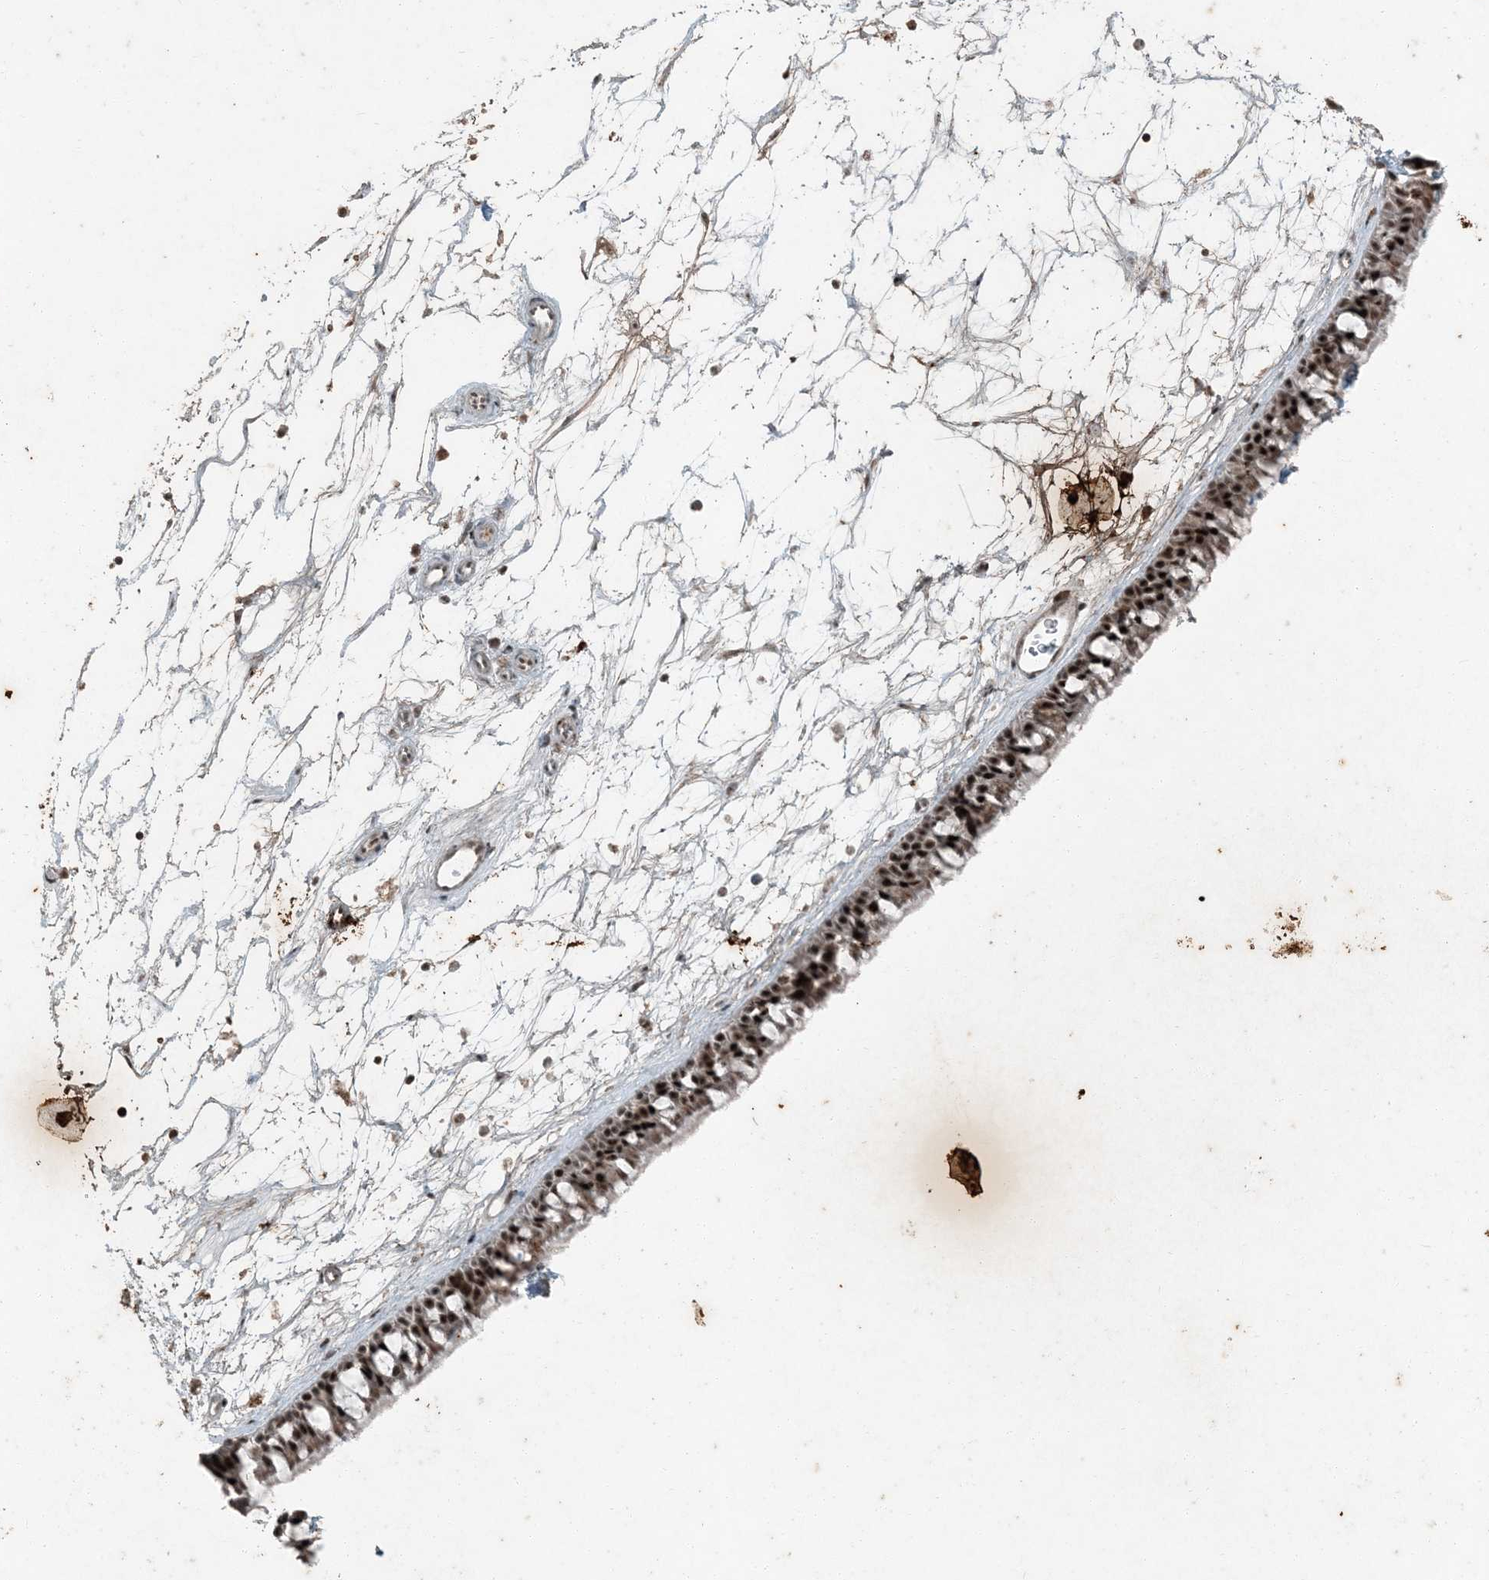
{"staining": {"intensity": "strong", "quantity": ">75%", "location": "cytoplasmic/membranous,nuclear"}, "tissue": "nasopharynx", "cell_type": "Respiratory epithelial cells", "image_type": "normal", "snomed": [{"axis": "morphology", "description": "Normal tissue, NOS"}, {"axis": "topography", "description": "Nasopharynx"}], "caption": "Protein expression analysis of benign human nasopharynx reveals strong cytoplasmic/membranous,nuclear staining in approximately >75% of respiratory epithelial cells.", "gene": "TADA2B", "patient": {"sex": "male", "age": 64}}